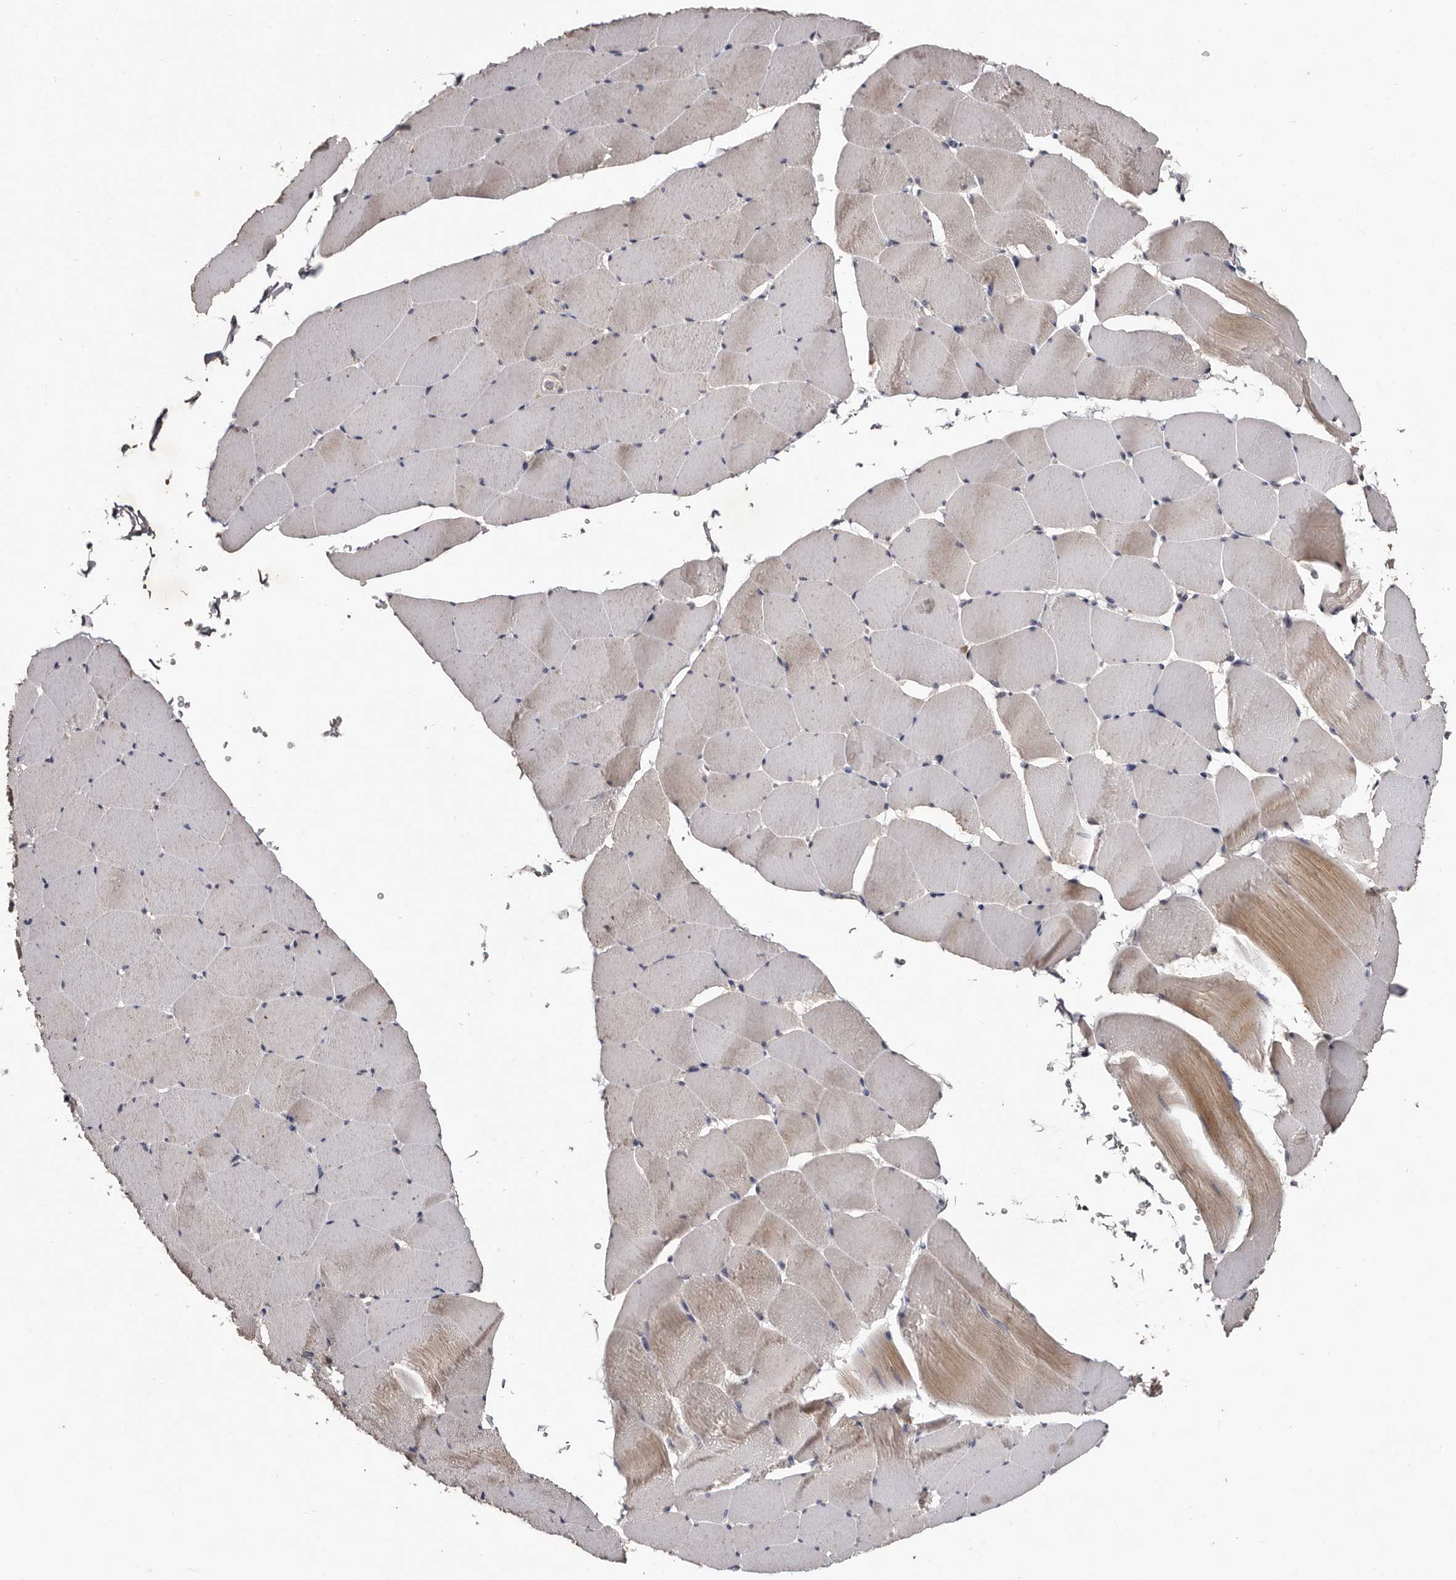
{"staining": {"intensity": "moderate", "quantity": "<25%", "location": "cytoplasmic/membranous"}, "tissue": "skeletal muscle", "cell_type": "Myocytes", "image_type": "normal", "snomed": [{"axis": "morphology", "description": "Normal tissue, NOS"}, {"axis": "topography", "description": "Skeletal muscle"}], "caption": "High-magnification brightfield microscopy of unremarkable skeletal muscle stained with DAB (brown) and counterstained with hematoxylin (blue). myocytes exhibit moderate cytoplasmic/membranous staining is appreciated in about<25% of cells.", "gene": "DNPH1", "patient": {"sex": "male", "age": 62}}